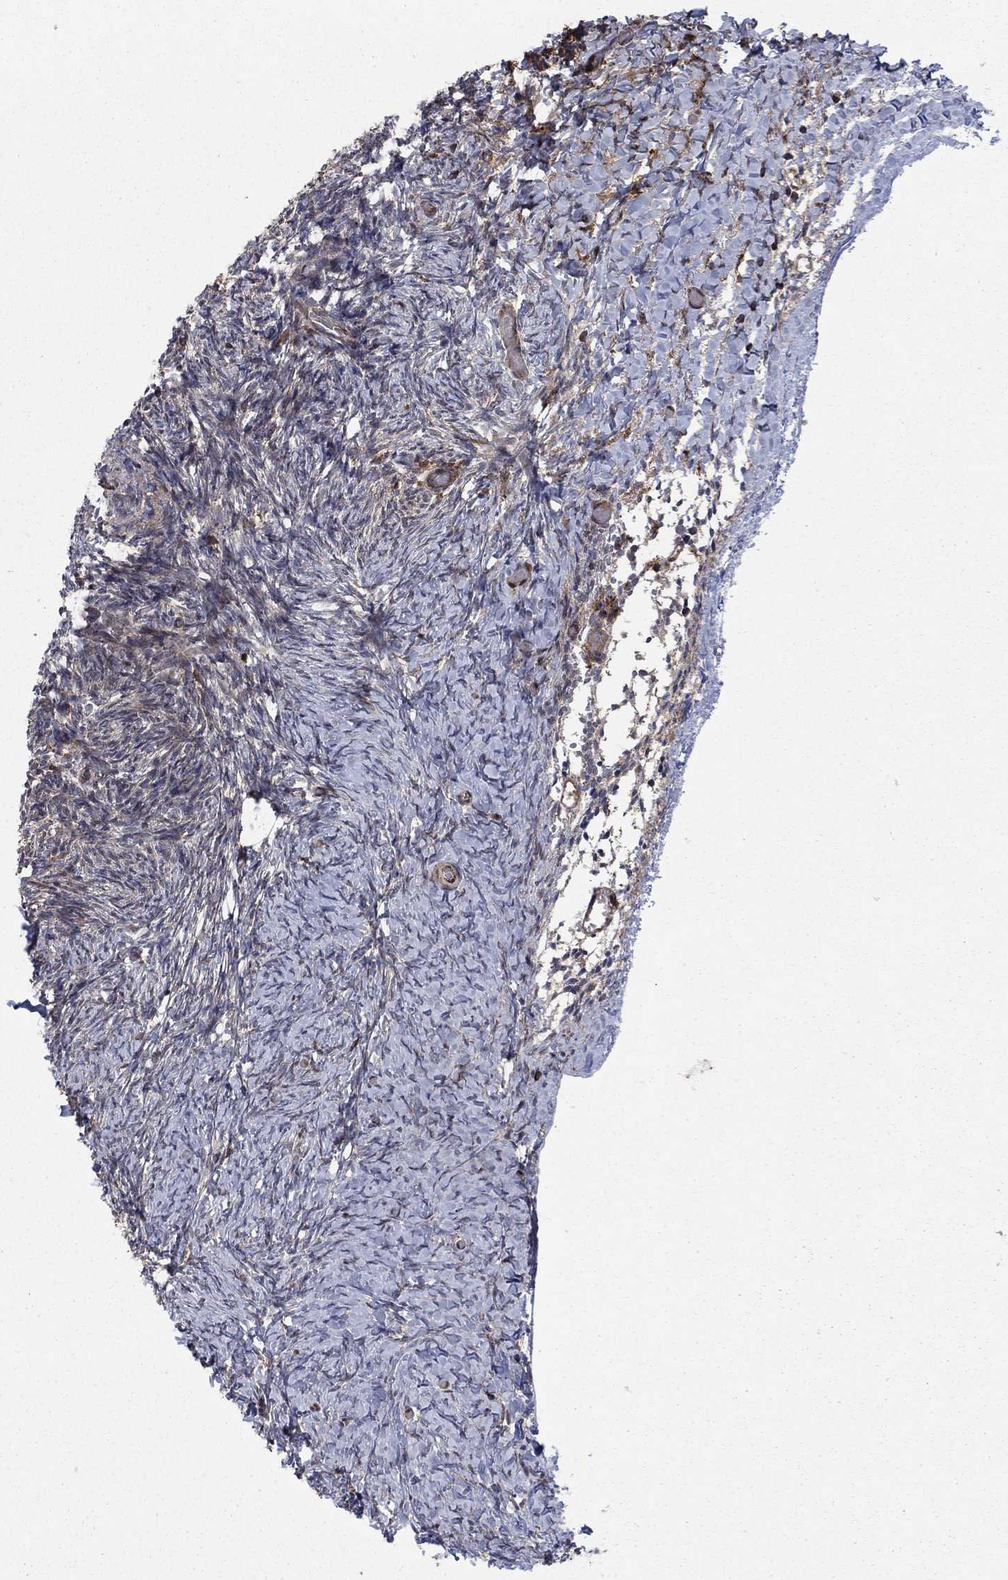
{"staining": {"intensity": "strong", "quantity": "25%-75%", "location": "cytoplasmic/membranous"}, "tissue": "ovary", "cell_type": "Follicle cells", "image_type": "normal", "snomed": [{"axis": "morphology", "description": "Normal tissue, NOS"}, {"axis": "topography", "description": "Ovary"}], "caption": "Follicle cells display high levels of strong cytoplasmic/membranous expression in approximately 25%-75% of cells in benign human ovary.", "gene": "IFI35", "patient": {"sex": "female", "age": 39}}